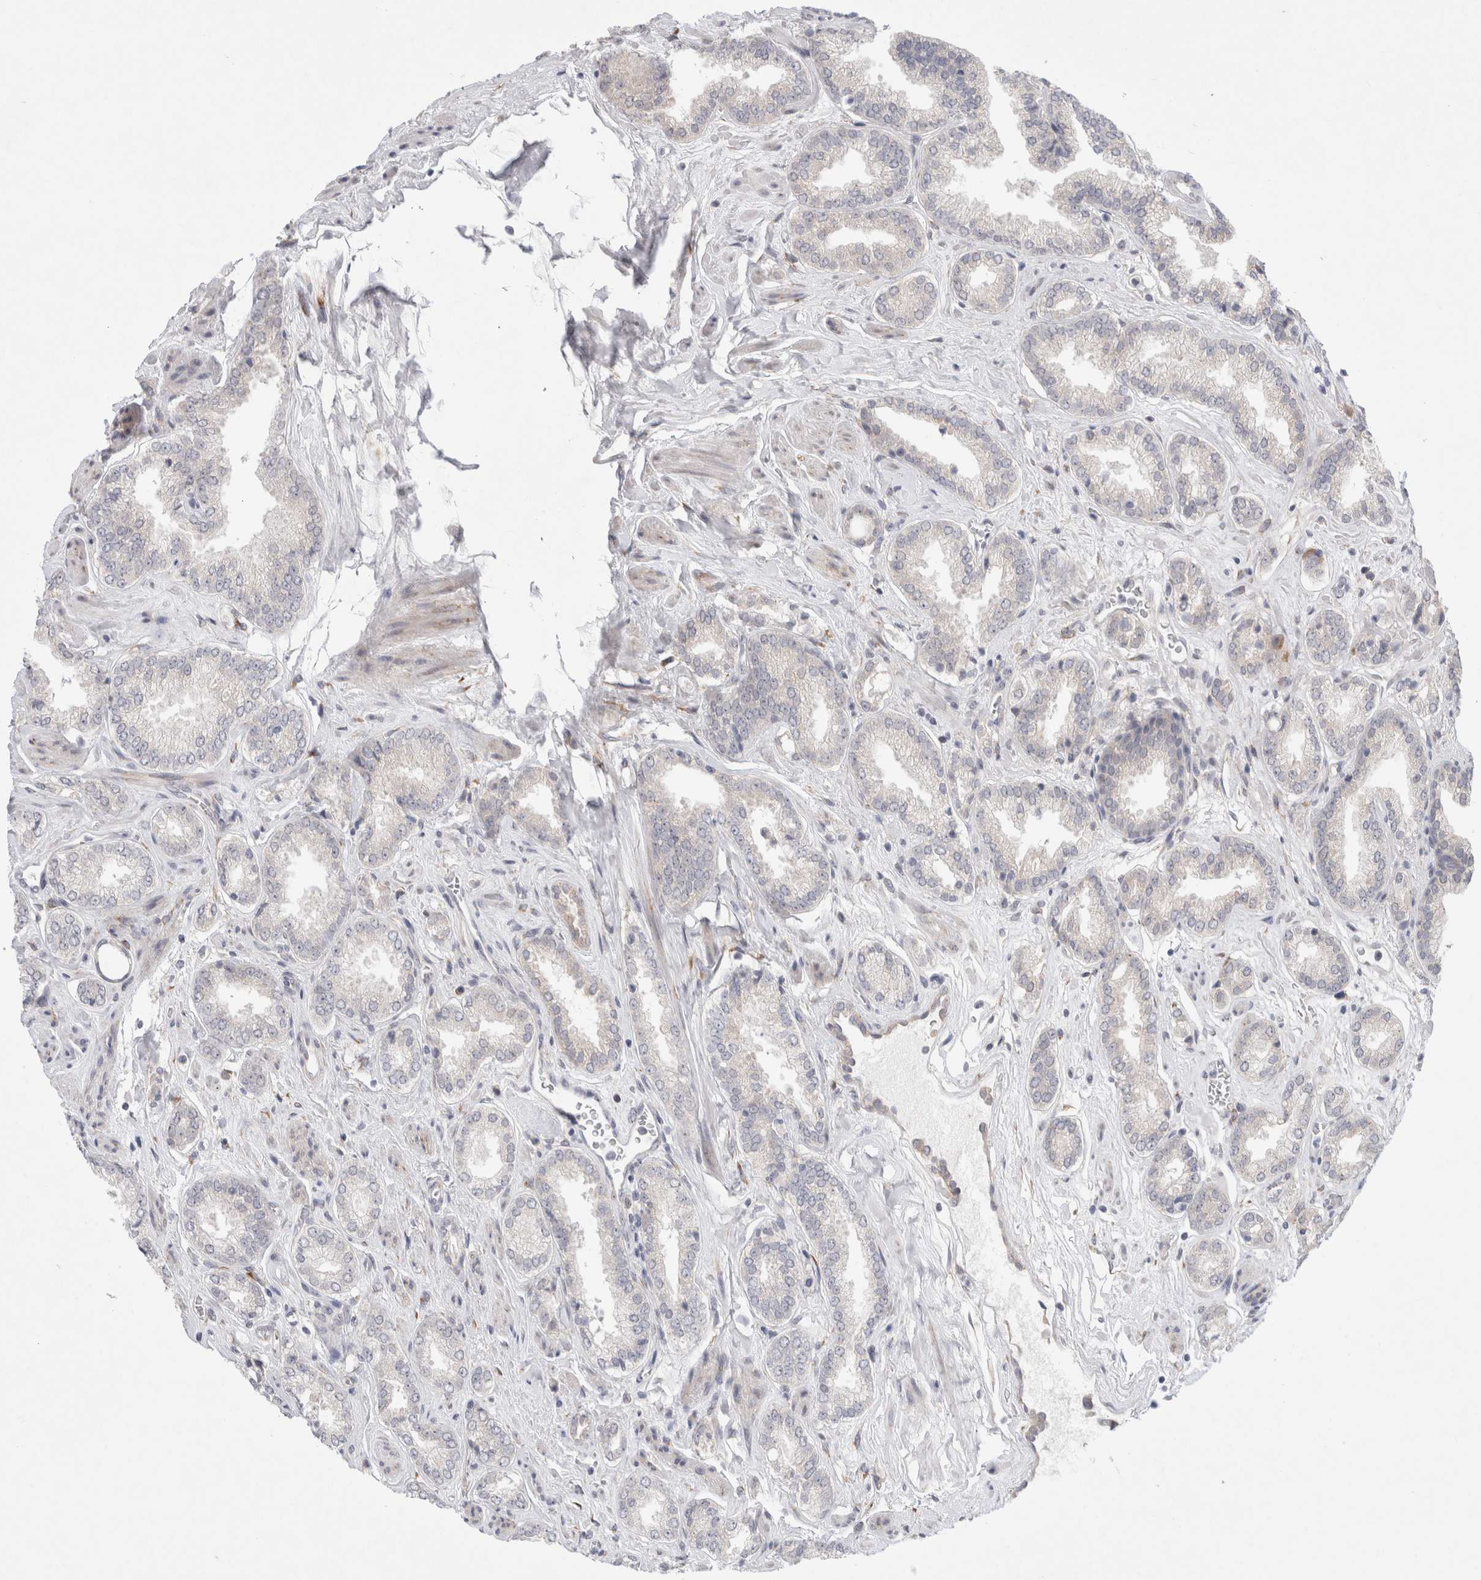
{"staining": {"intensity": "negative", "quantity": "none", "location": "none"}, "tissue": "prostate cancer", "cell_type": "Tumor cells", "image_type": "cancer", "snomed": [{"axis": "morphology", "description": "Adenocarcinoma, Low grade"}, {"axis": "topography", "description": "Prostate"}], "caption": "Prostate adenocarcinoma (low-grade) stained for a protein using IHC demonstrates no expression tumor cells.", "gene": "TRMT1L", "patient": {"sex": "male", "age": 62}}